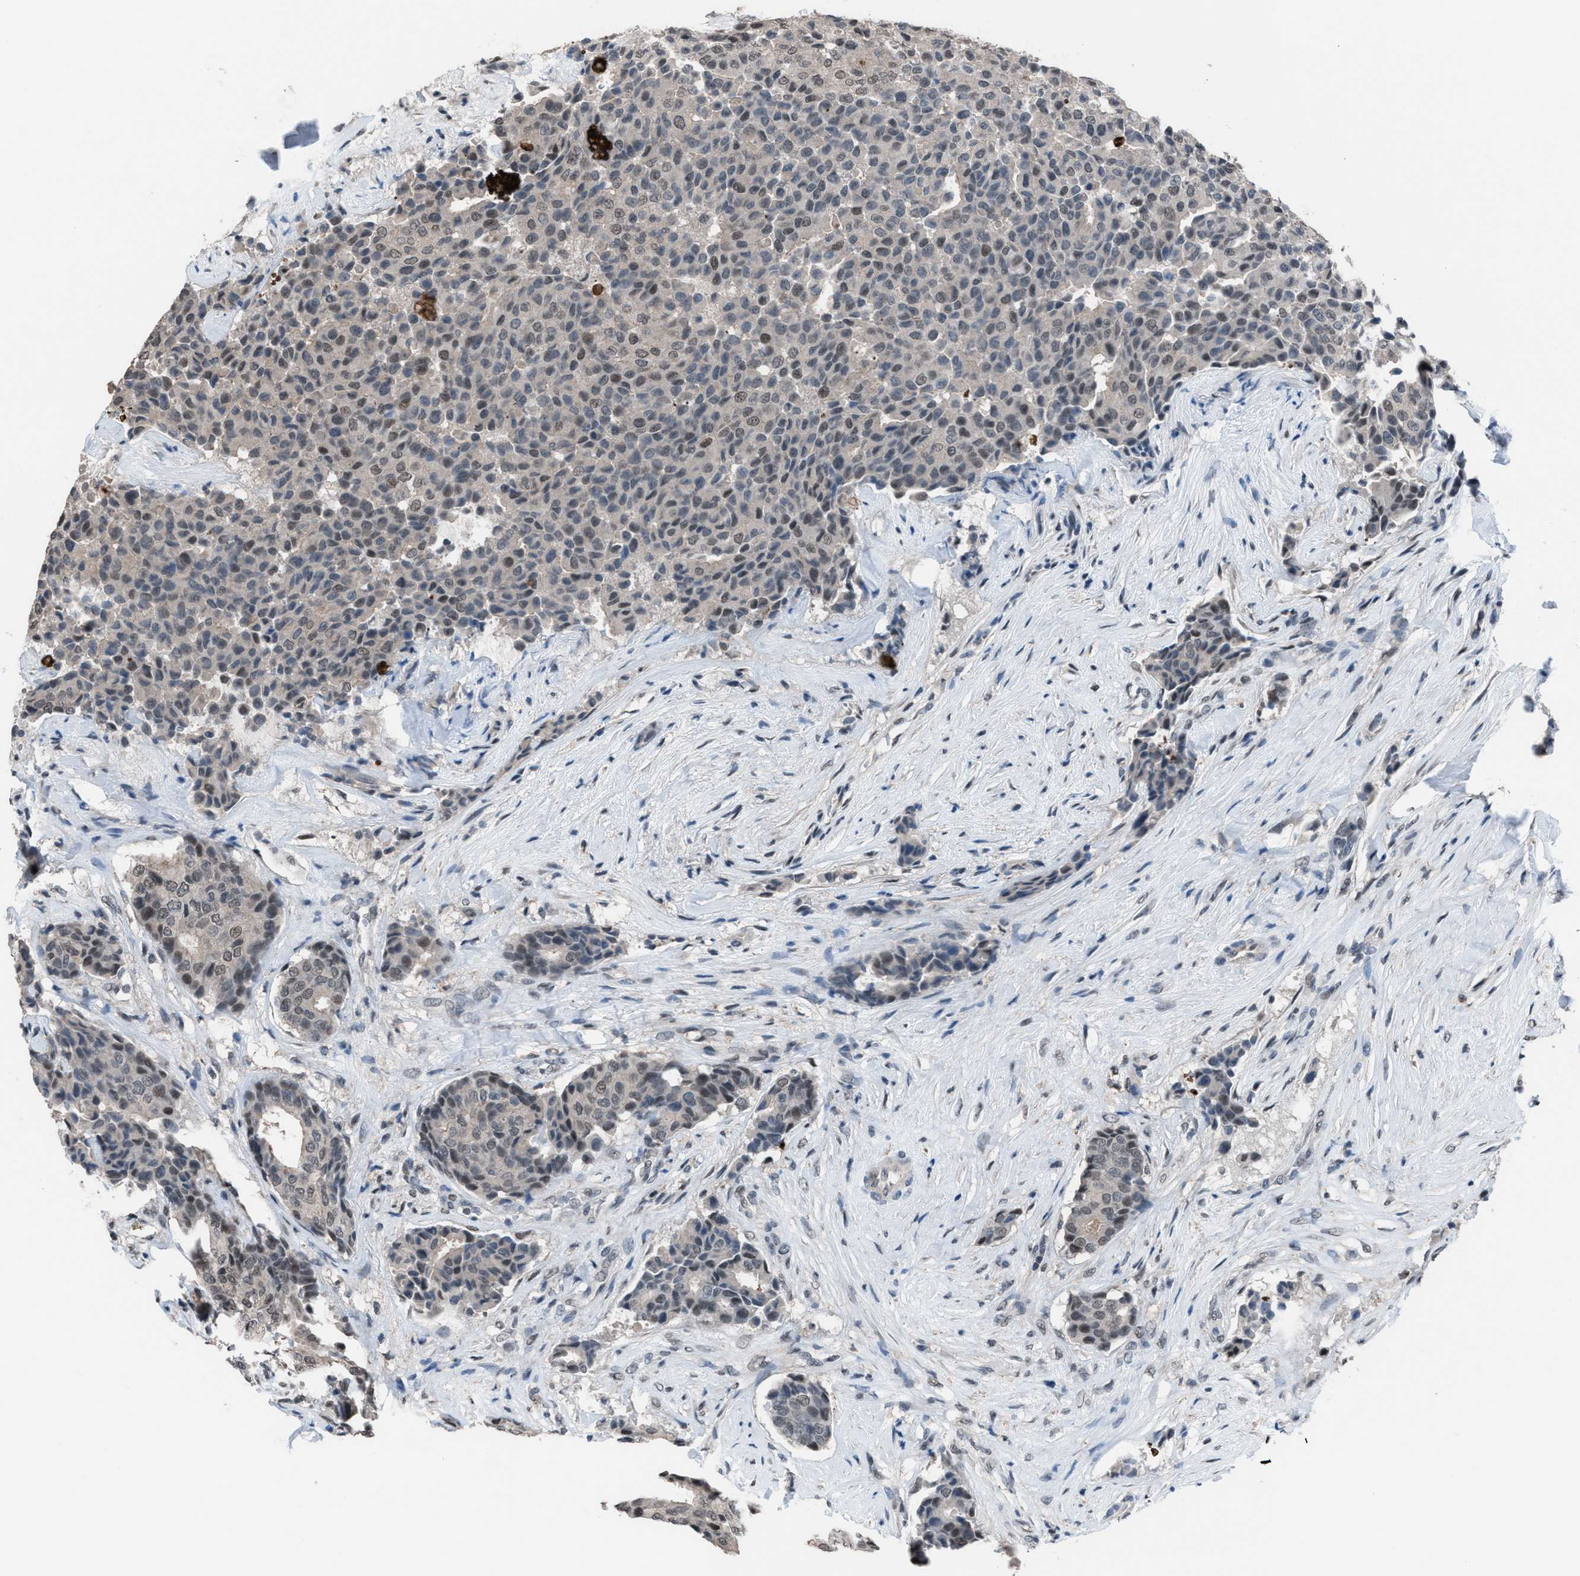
{"staining": {"intensity": "weak", "quantity": ">75%", "location": "nuclear"}, "tissue": "breast cancer", "cell_type": "Tumor cells", "image_type": "cancer", "snomed": [{"axis": "morphology", "description": "Duct carcinoma"}, {"axis": "topography", "description": "Breast"}], "caption": "There is low levels of weak nuclear staining in tumor cells of breast cancer (invasive ductal carcinoma), as demonstrated by immunohistochemical staining (brown color).", "gene": "ZNF276", "patient": {"sex": "female", "age": 75}}